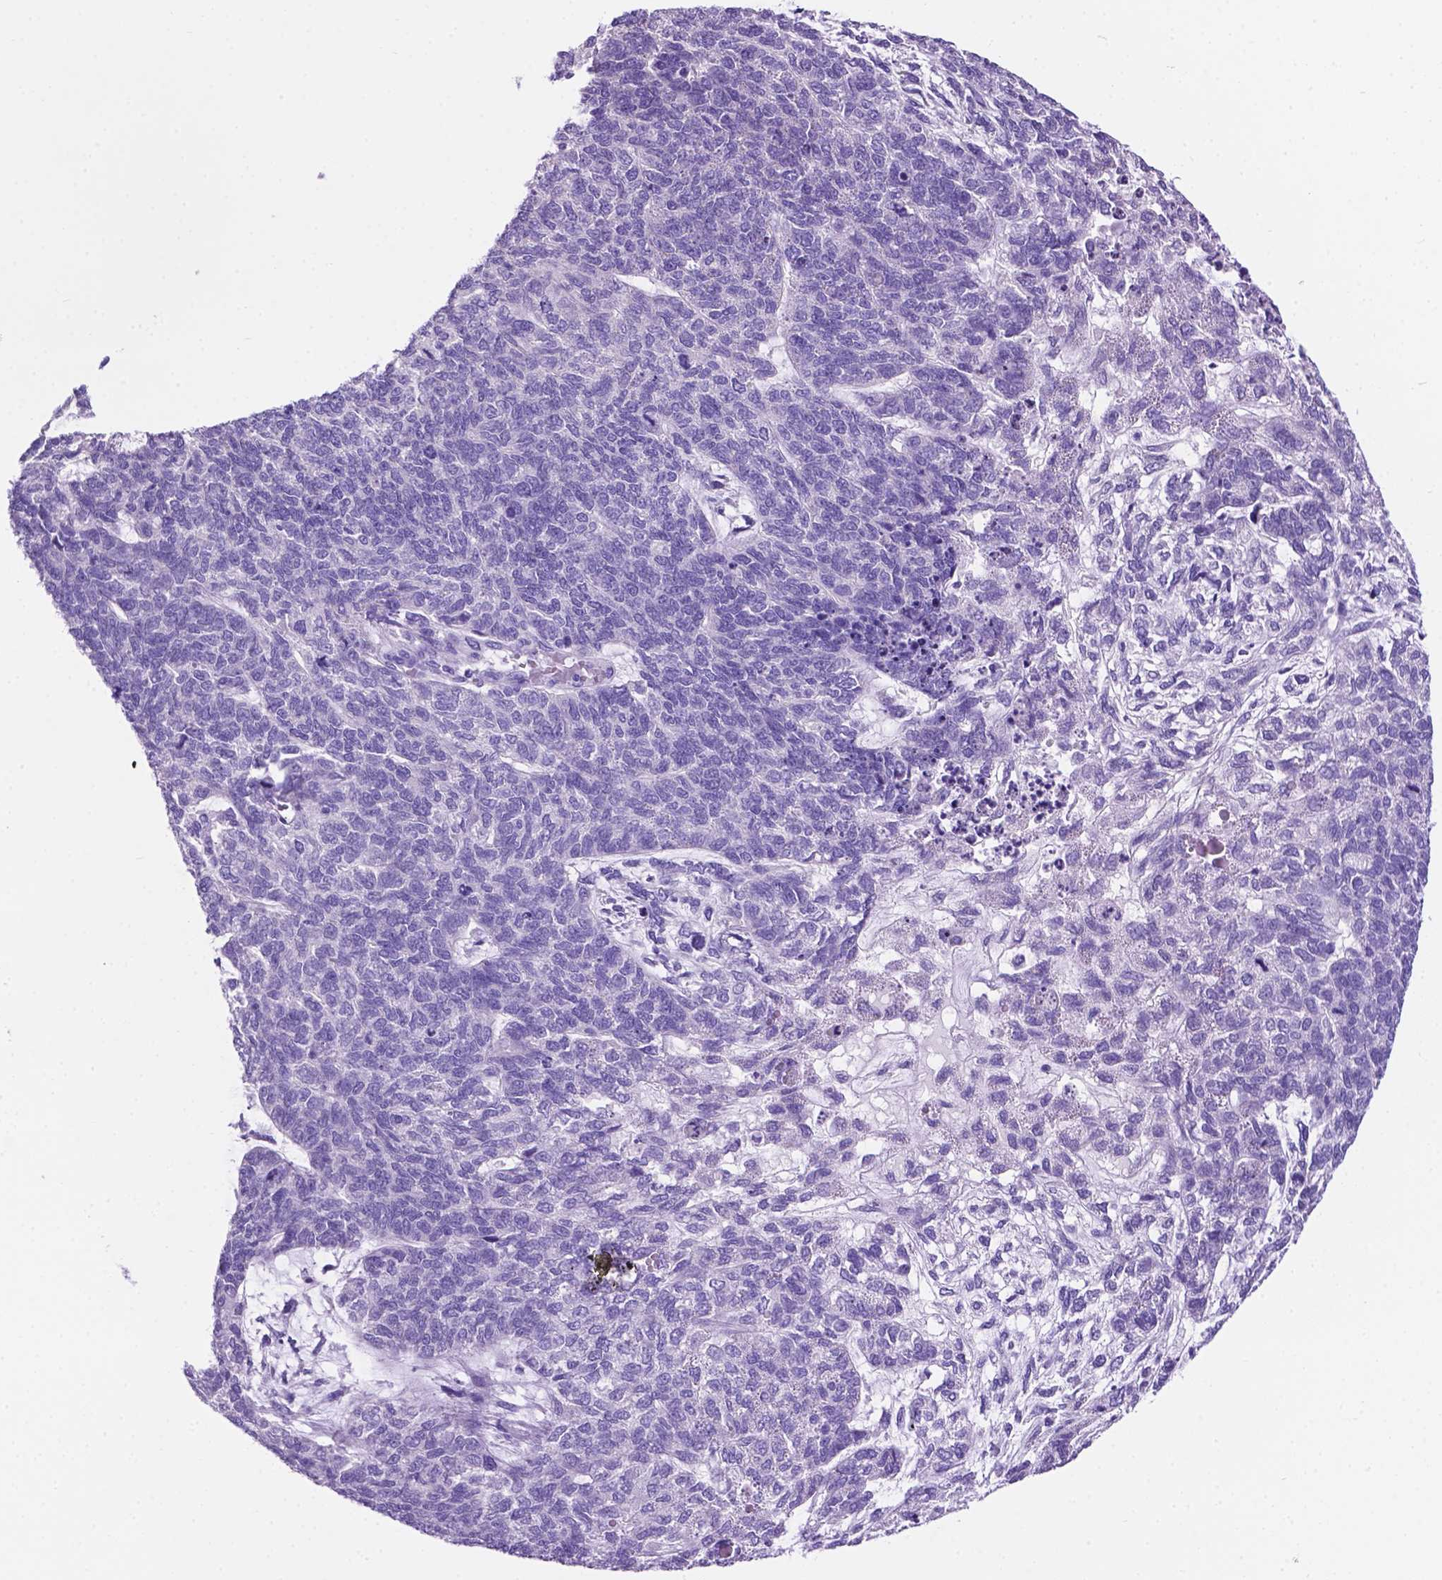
{"staining": {"intensity": "negative", "quantity": "none", "location": "none"}, "tissue": "cervical cancer", "cell_type": "Tumor cells", "image_type": "cancer", "snomed": [{"axis": "morphology", "description": "Squamous cell carcinoma, NOS"}, {"axis": "topography", "description": "Cervix"}], "caption": "High magnification brightfield microscopy of cervical squamous cell carcinoma stained with DAB (3,3'-diaminobenzidine) (brown) and counterstained with hematoxylin (blue): tumor cells show no significant positivity.", "gene": "TMEM210", "patient": {"sex": "female", "age": 63}}